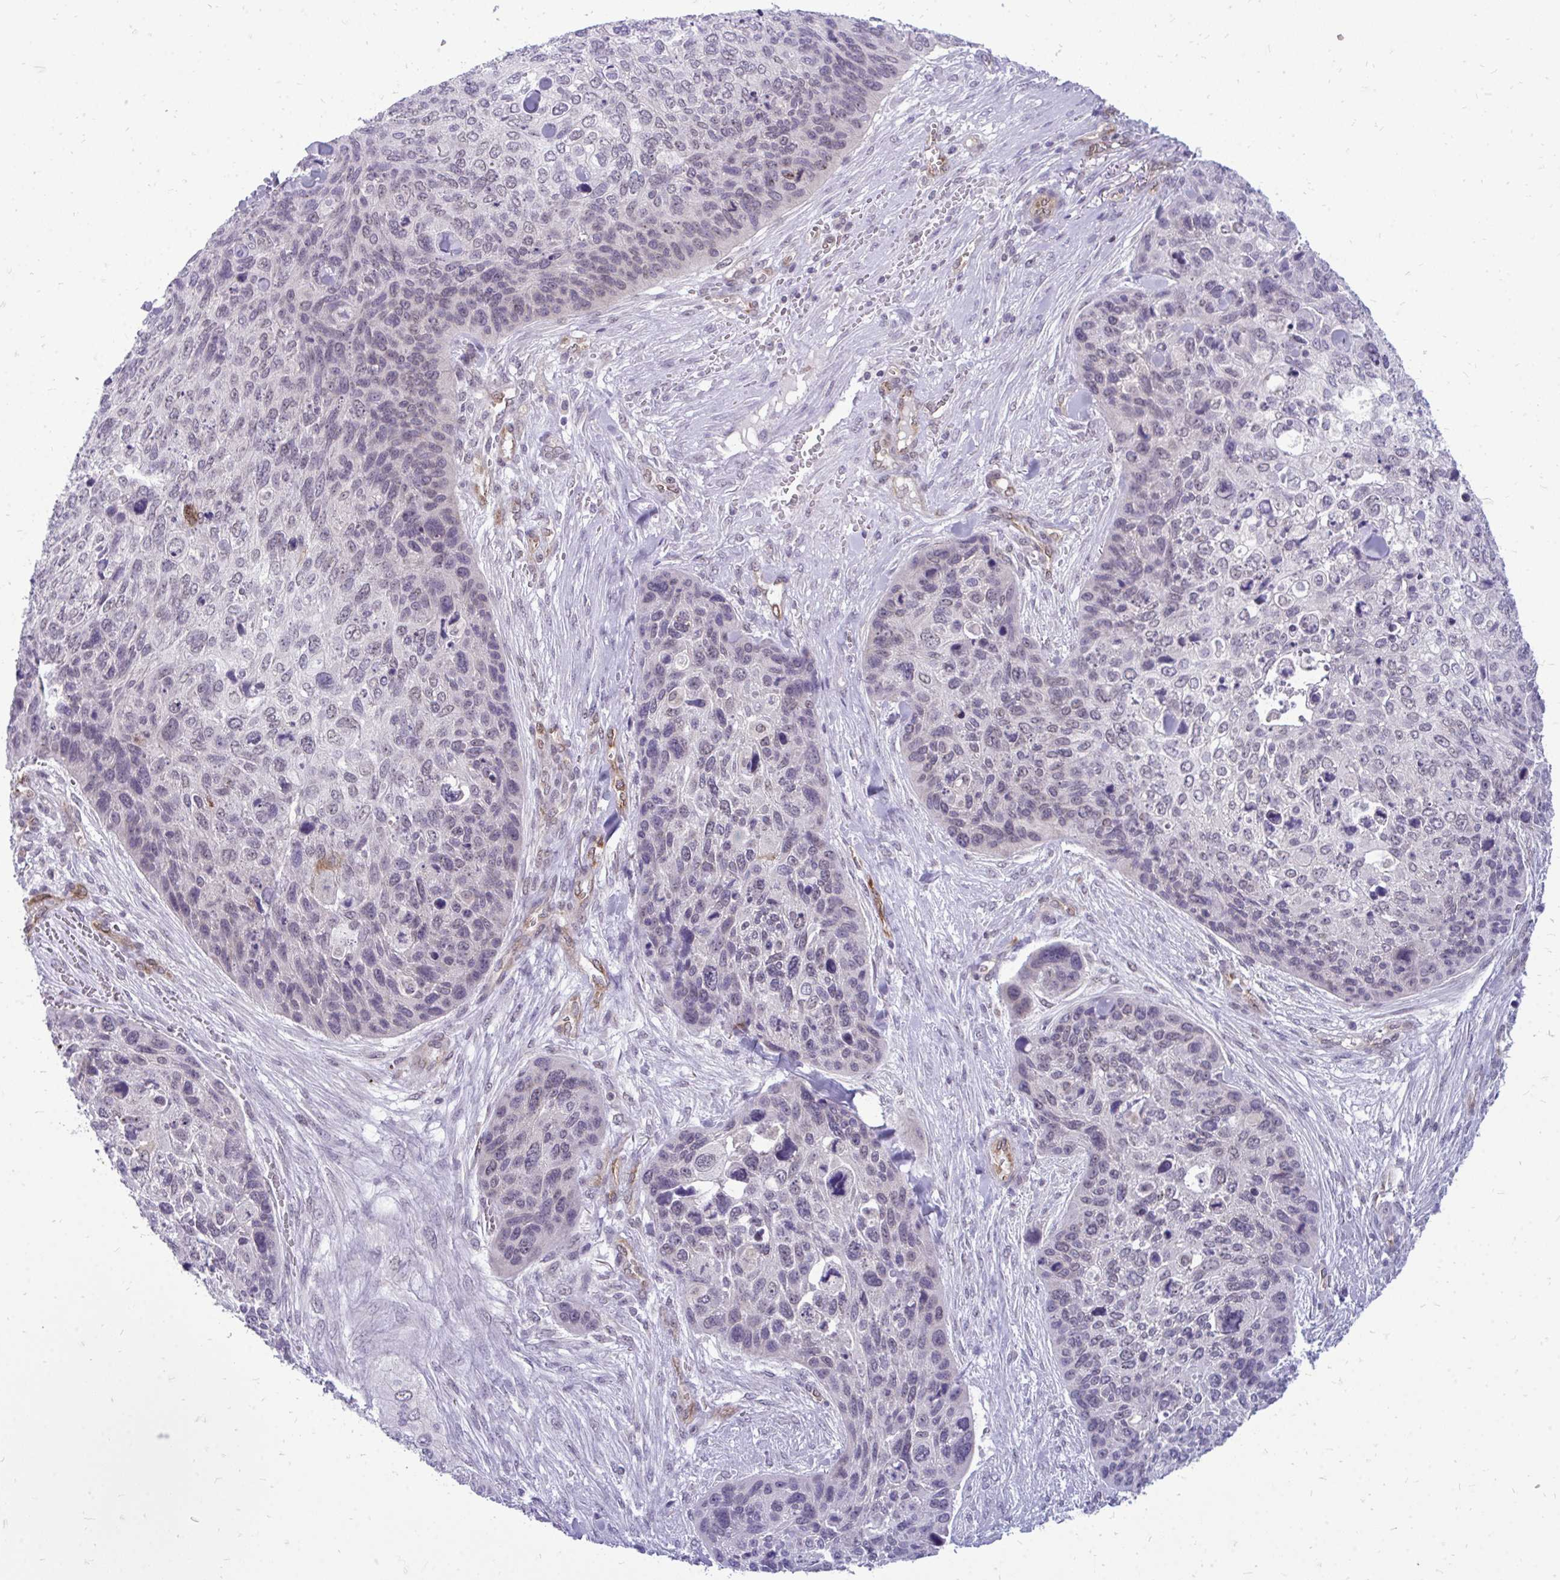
{"staining": {"intensity": "negative", "quantity": "none", "location": "none"}, "tissue": "skin cancer", "cell_type": "Tumor cells", "image_type": "cancer", "snomed": [{"axis": "morphology", "description": "Basal cell carcinoma"}, {"axis": "topography", "description": "Skin"}], "caption": "An IHC micrograph of basal cell carcinoma (skin) is shown. There is no staining in tumor cells of basal cell carcinoma (skin).", "gene": "ACSL5", "patient": {"sex": "female", "age": 74}}